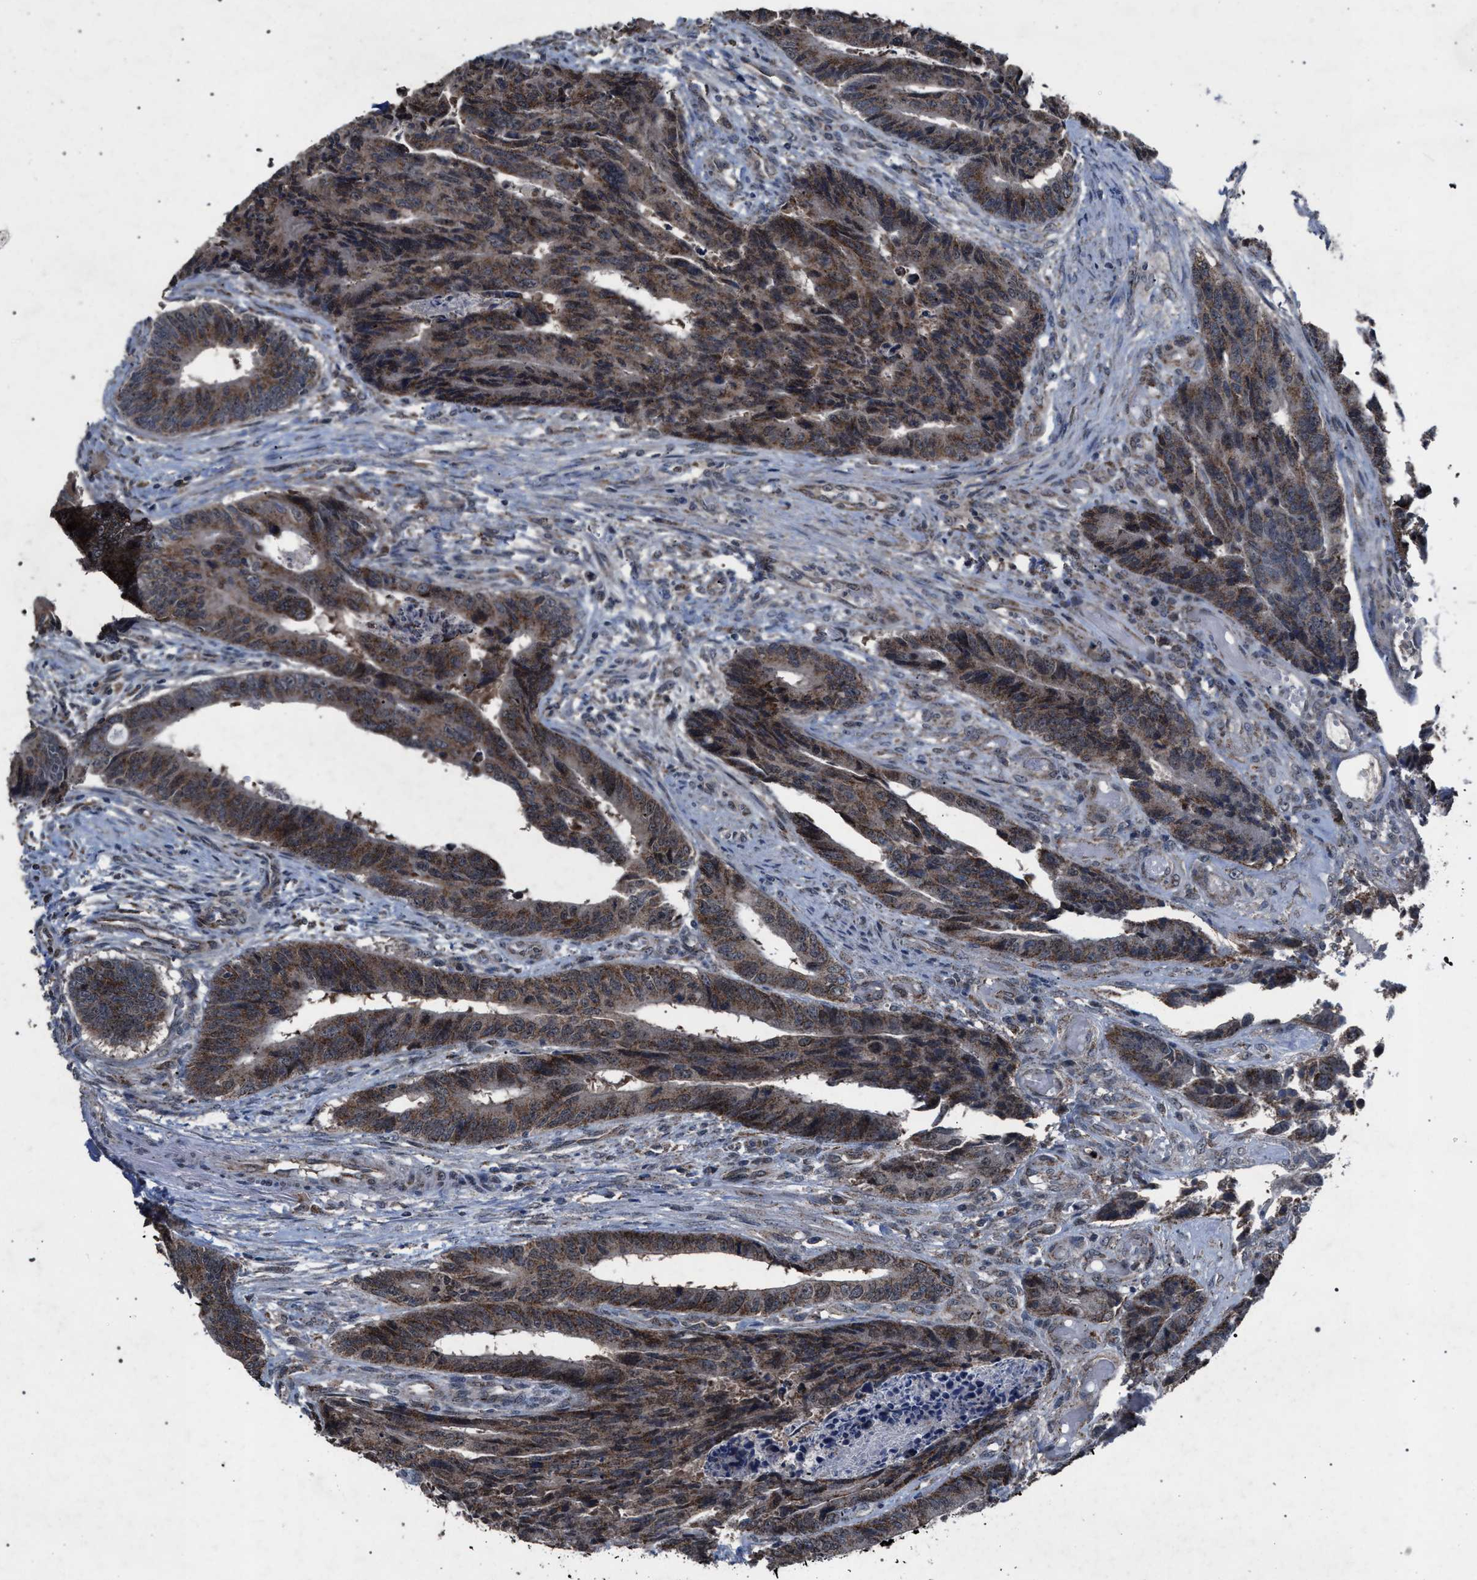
{"staining": {"intensity": "moderate", "quantity": ">75%", "location": "cytoplasmic/membranous"}, "tissue": "colorectal cancer", "cell_type": "Tumor cells", "image_type": "cancer", "snomed": [{"axis": "morphology", "description": "Adenocarcinoma, NOS"}, {"axis": "topography", "description": "Rectum"}], "caption": "Adenocarcinoma (colorectal) tissue exhibits moderate cytoplasmic/membranous expression in about >75% of tumor cells", "gene": "HSD17B4", "patient": {"sex": "male", "age": 84}}